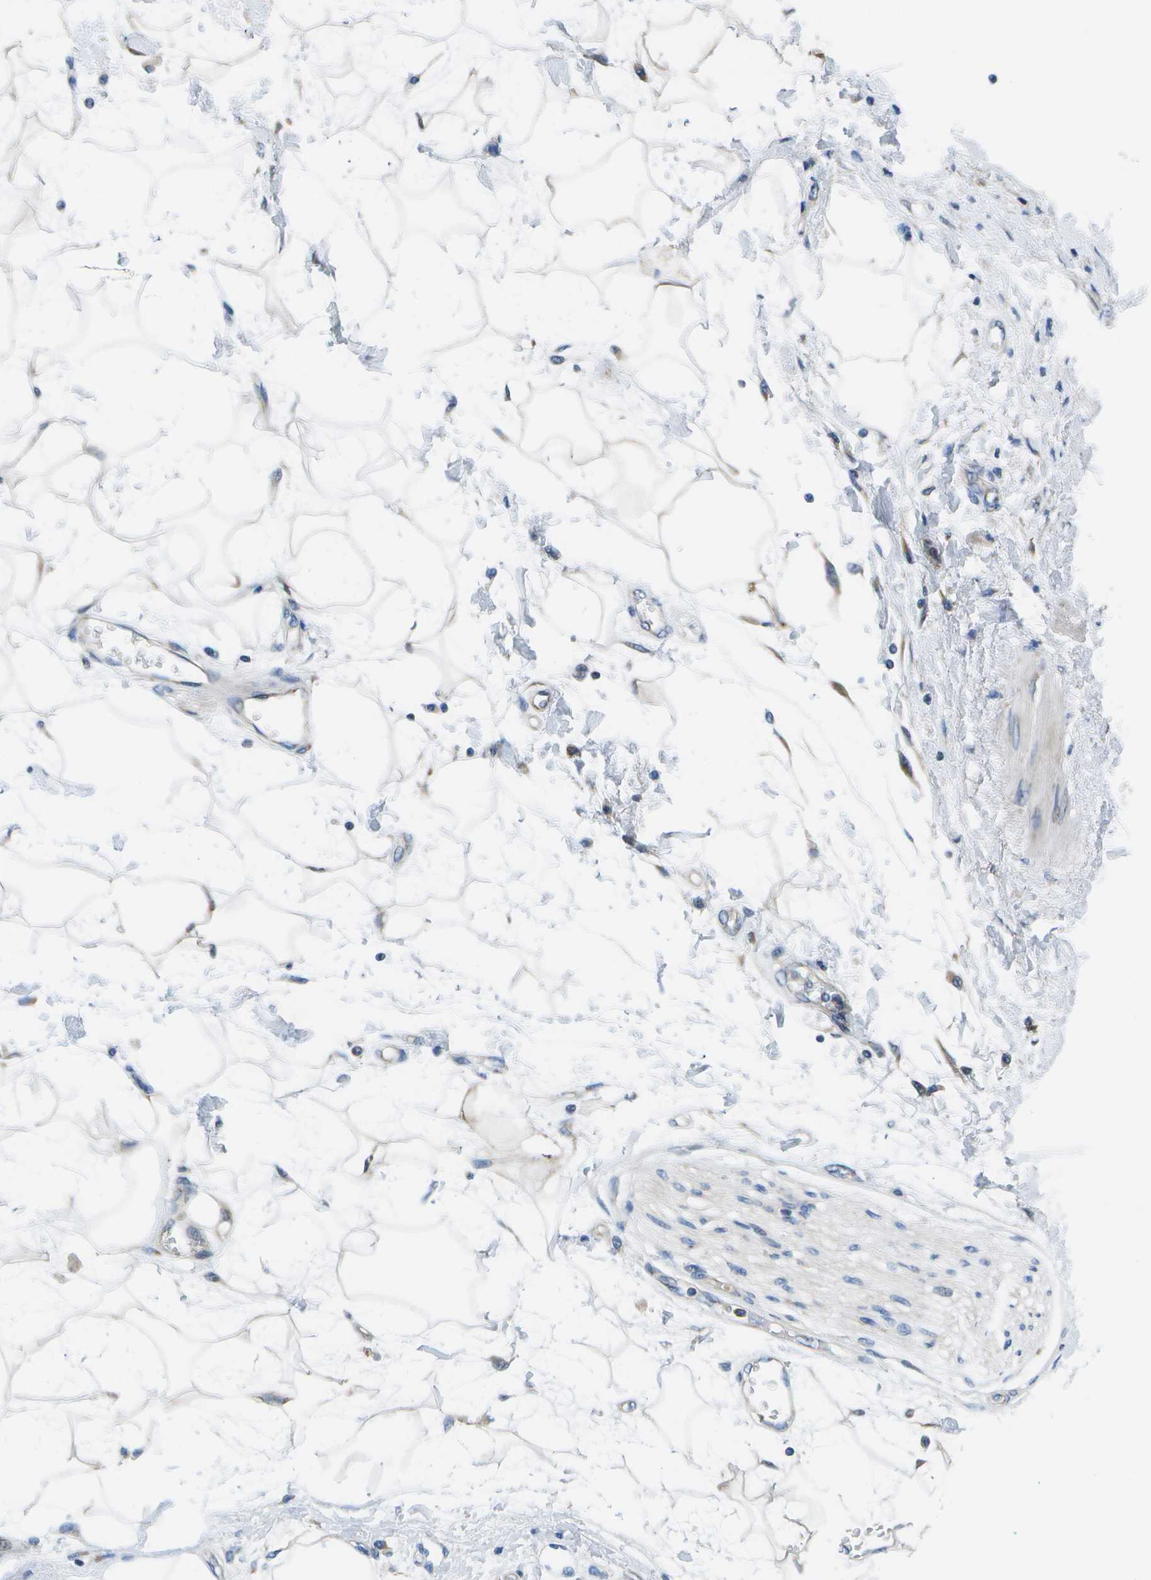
{"staining": {"intensity": "negative", "quantity": "none", "location": "none"}, "tissue": "adipose tissue", "cell_type": "Adipocytes", "image_type": "normal", "snomed": [{"axis": "morphology", "description": "Normal tissue, NOS"}, {"axis": "morphology", "description": "Adenocarcinoma, NOS"}, {"axis": "topography", "description": "Duodenum"}, {"axis": "topography", "description": "Peripheral nerve tissue"}], "caption": "A high-resolution histopathology image shows immunohistochemistry staining of unremarkable adipose tissue, which demonstrates no significant expression in adipocytes.", "gene": "GDF5", "patient": {"sex": "female", "age": 60}}